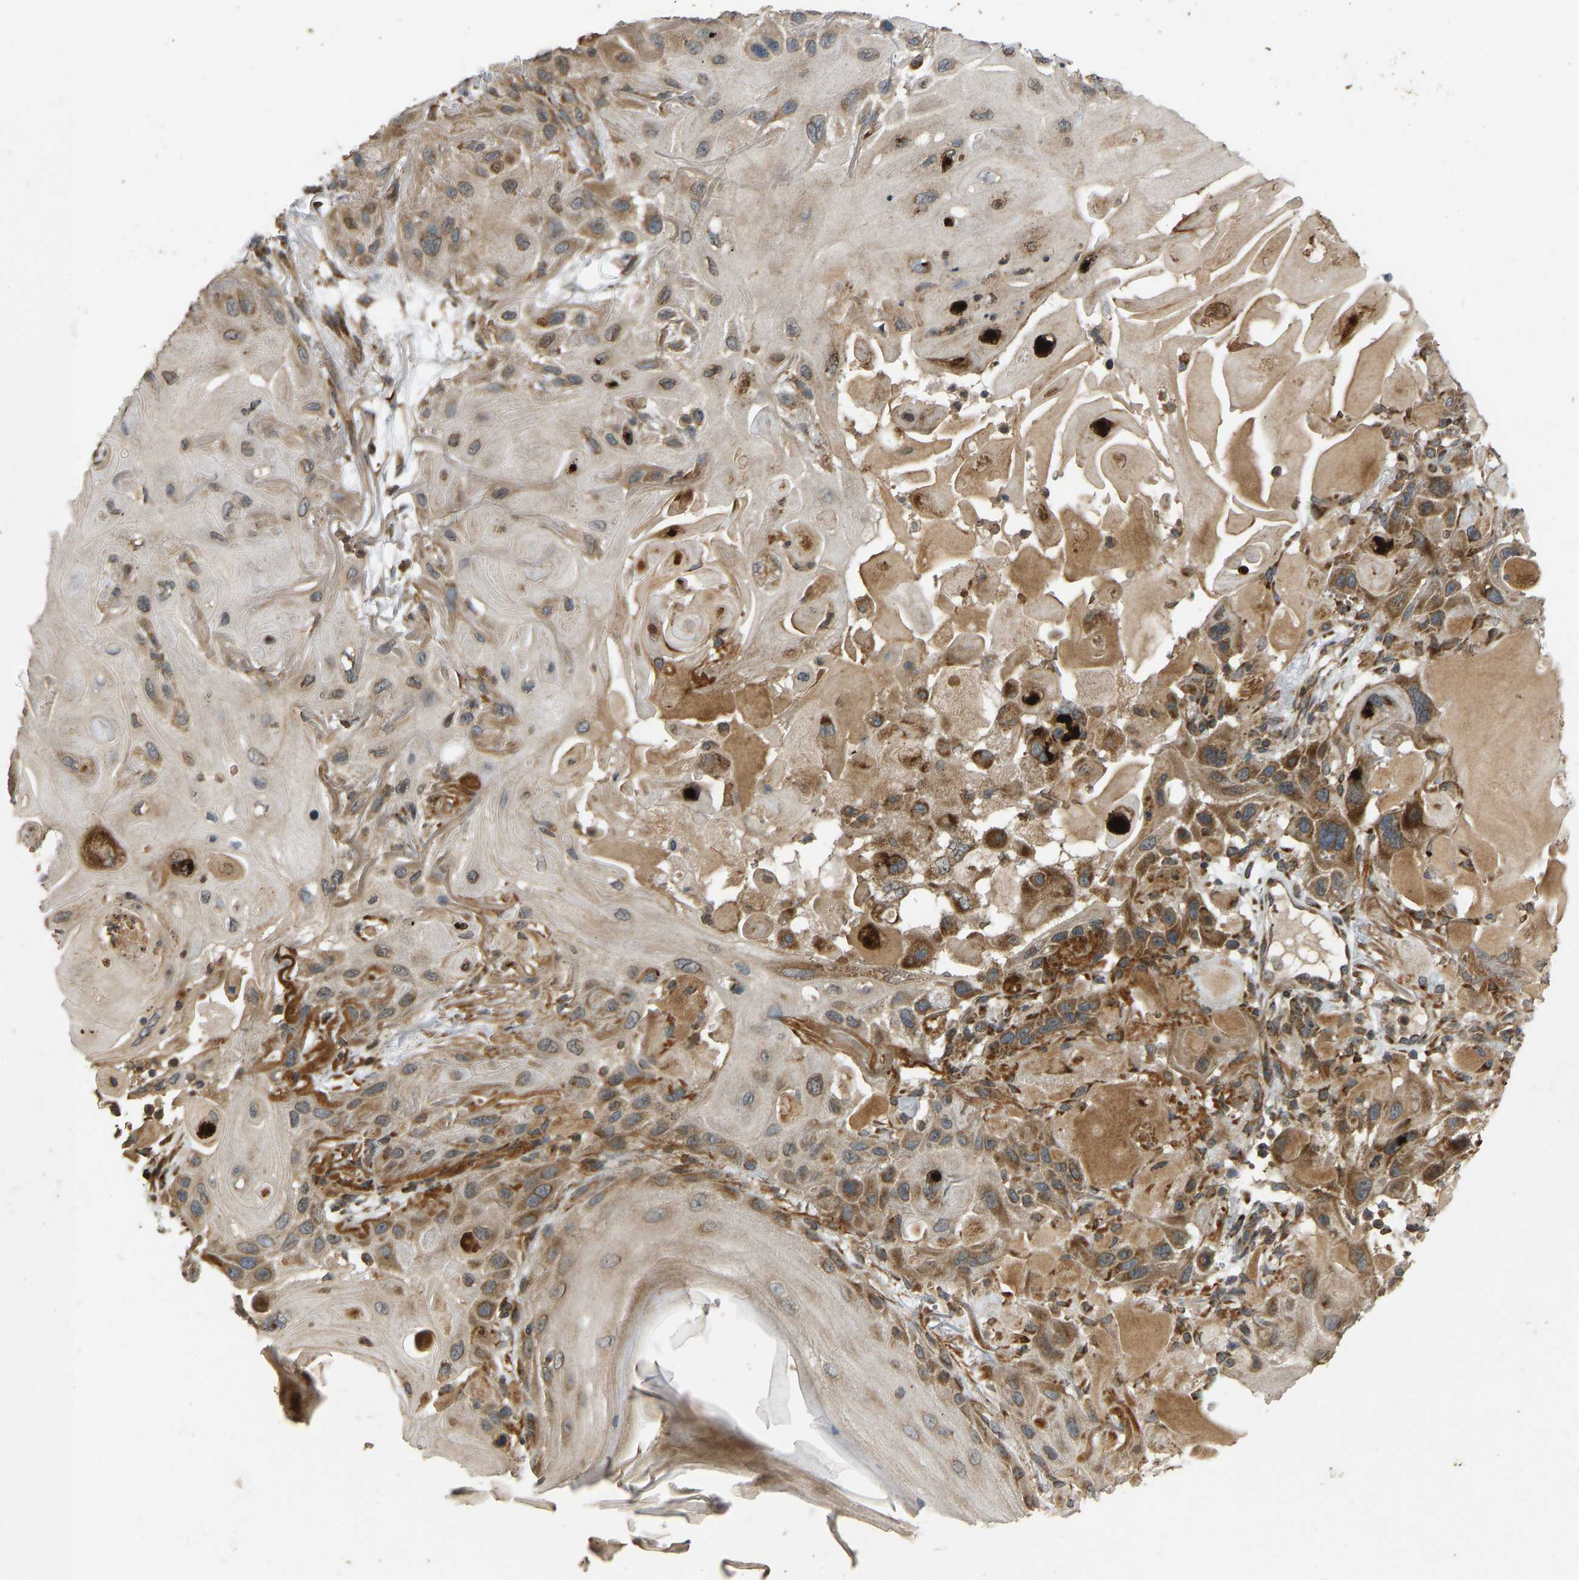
{"staining": {"intensity": "moderate", "quantity": ">75%", "location": "cytoplasmic/membranous"}, "tissue": "skin cancer", "cell_type": "Tumor cells", "image_type": "cancer", "snomed": [{"axis": "morphology", "description": "Squamous cell carcinoma, NOS"}, {"axis": "topography", "description": "Skin"}], "caption": "Immunohistochemical staining of squamous cell carcinoma (skin) reveals medium levels of moderate cytoplasmic/membranous positivity in approximately >75% of tumor cells.", "gene": "RPN2", "patient": {"sex": "female", "age": 77}}